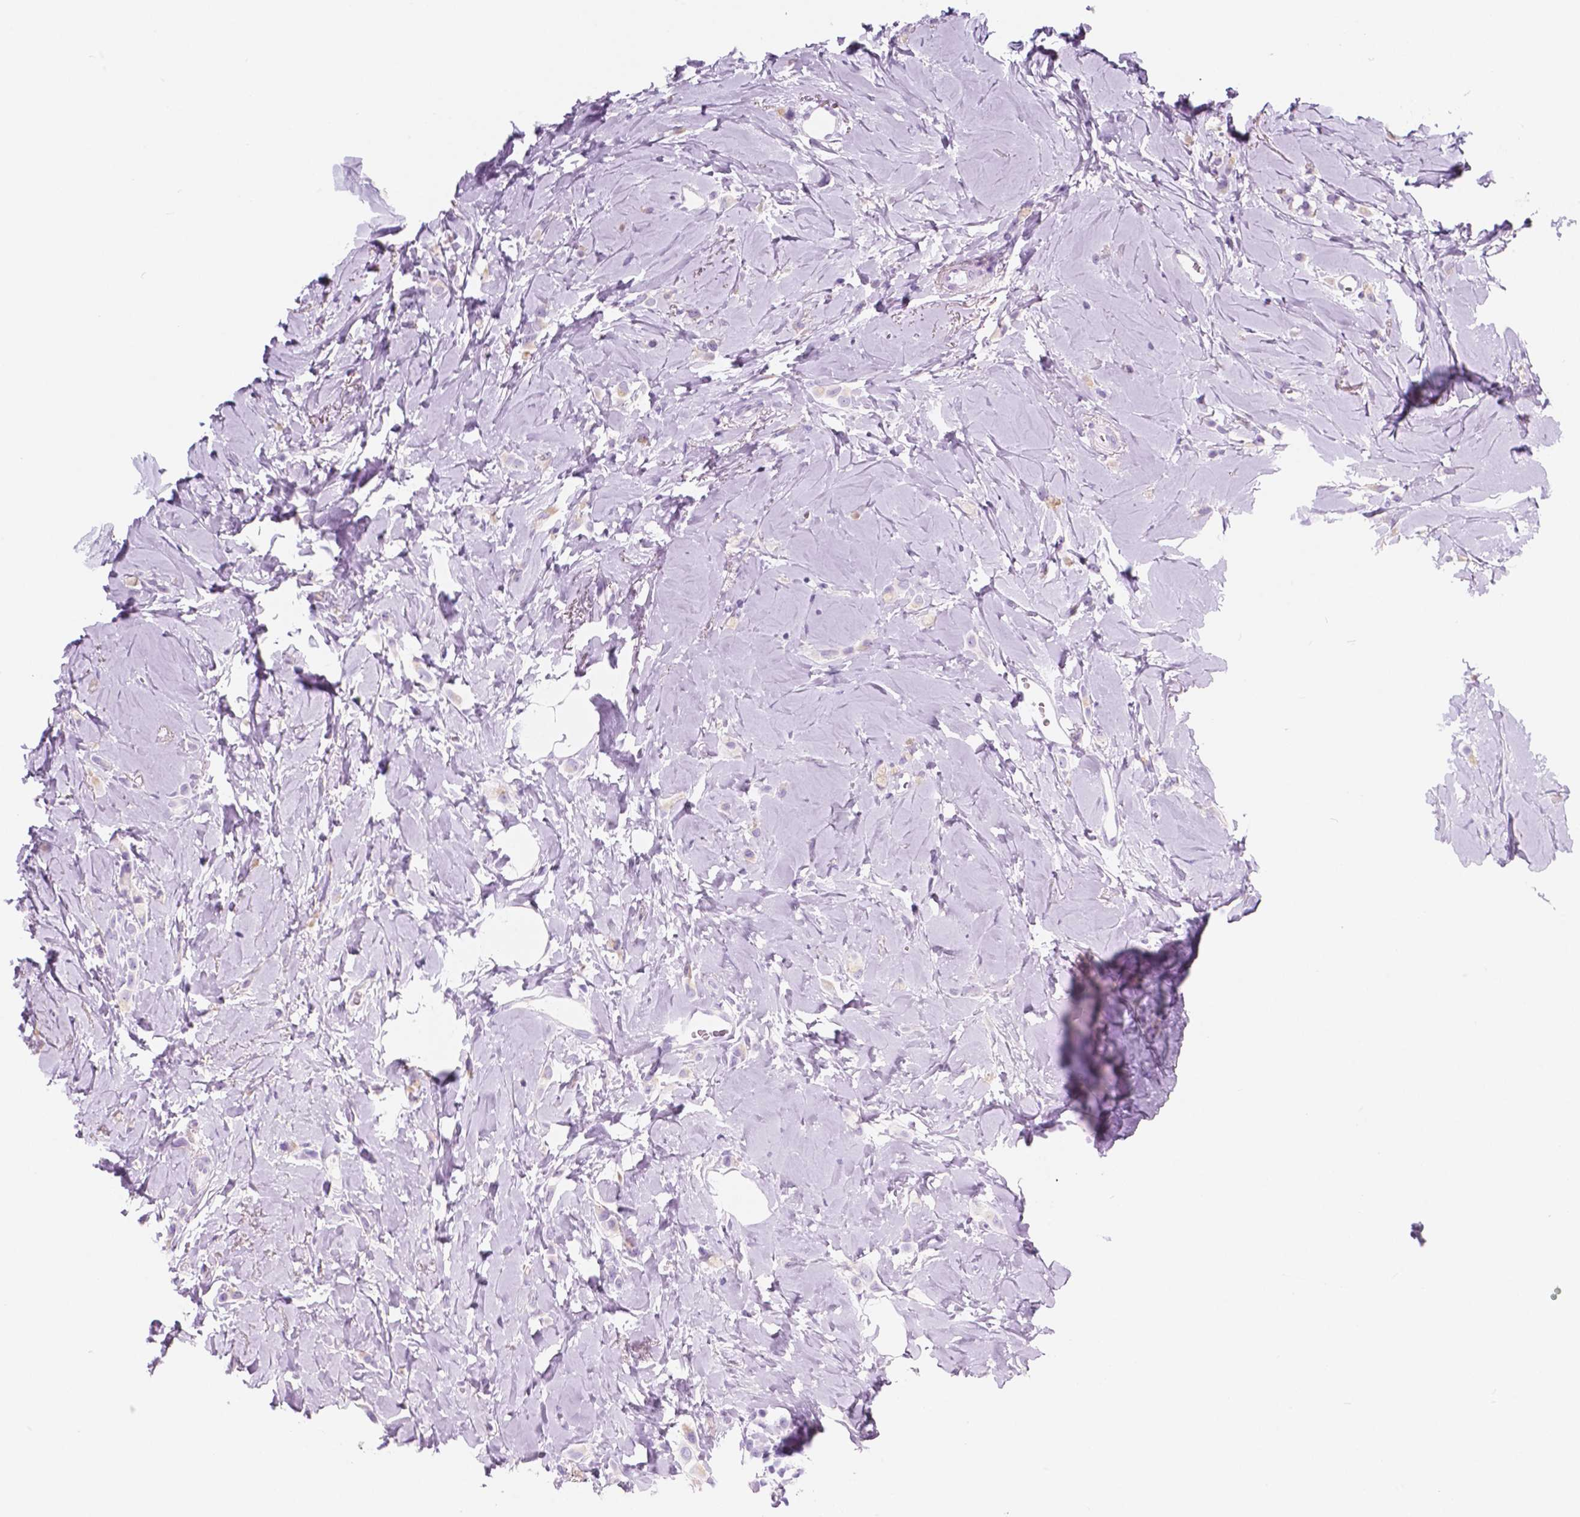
{"staining": {"intensity": "negative", "quantity": "none", "location": "none"}, "tissue": "breast cancer", "cell_type": "Tumor cells", "image_type": "cancer", "snomed": [{"axis": "morphology", "description": "Lobular carcinoma"}, {"axis": "topography", "description": "Breast"}], "caption": "Immunohistochemistry (IHC) of breast cancer shows no expression in tumor cells.", "gene": "CUZD1", "patient": {"sex": "female", "age": 66}}